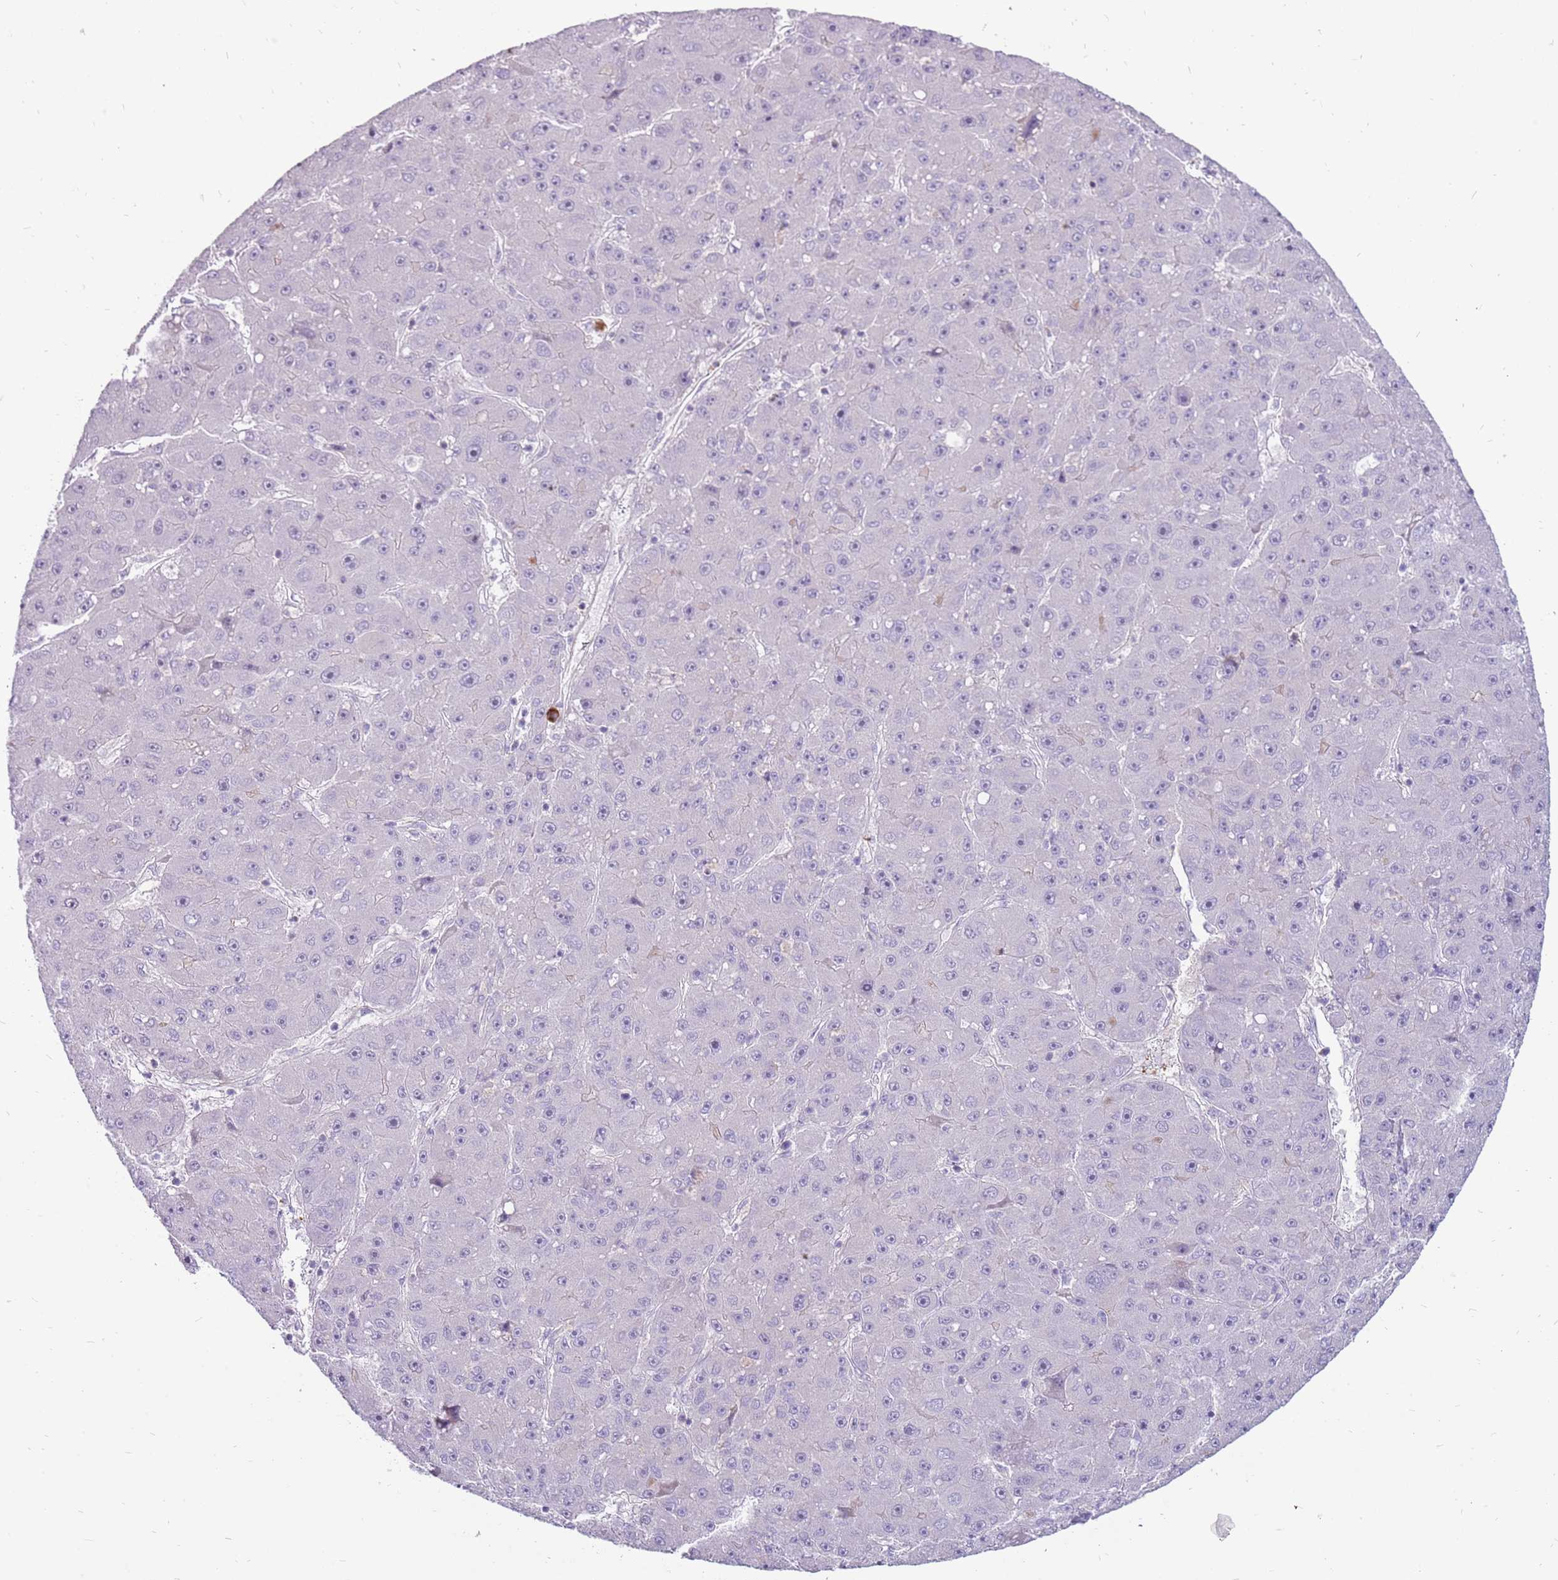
{"staining": {"intensity": "negative", "quantity": "none", "location": "none"}, "tissue": "liver cancer", "cell_type": "Tumor cells", "image_type": "cancer", "snomed": [{"axis": "morphology", "description": "Carcinoma, Hepatocellular, NOS"}, {"axis": "topography", "description": "Liver"}], "caption": "Immunohistochemical staining of human liver hepatocellular carcinoma shows no significant expression in tumor cells. Brightfield microscopy of IHC stained with DAB (3,3'-diaminobenzidine) (brown) and hematoxylin (blue), captured at high magnification.", "gene": "MCUB", "patient": {"sex": "male", "age": 67}}